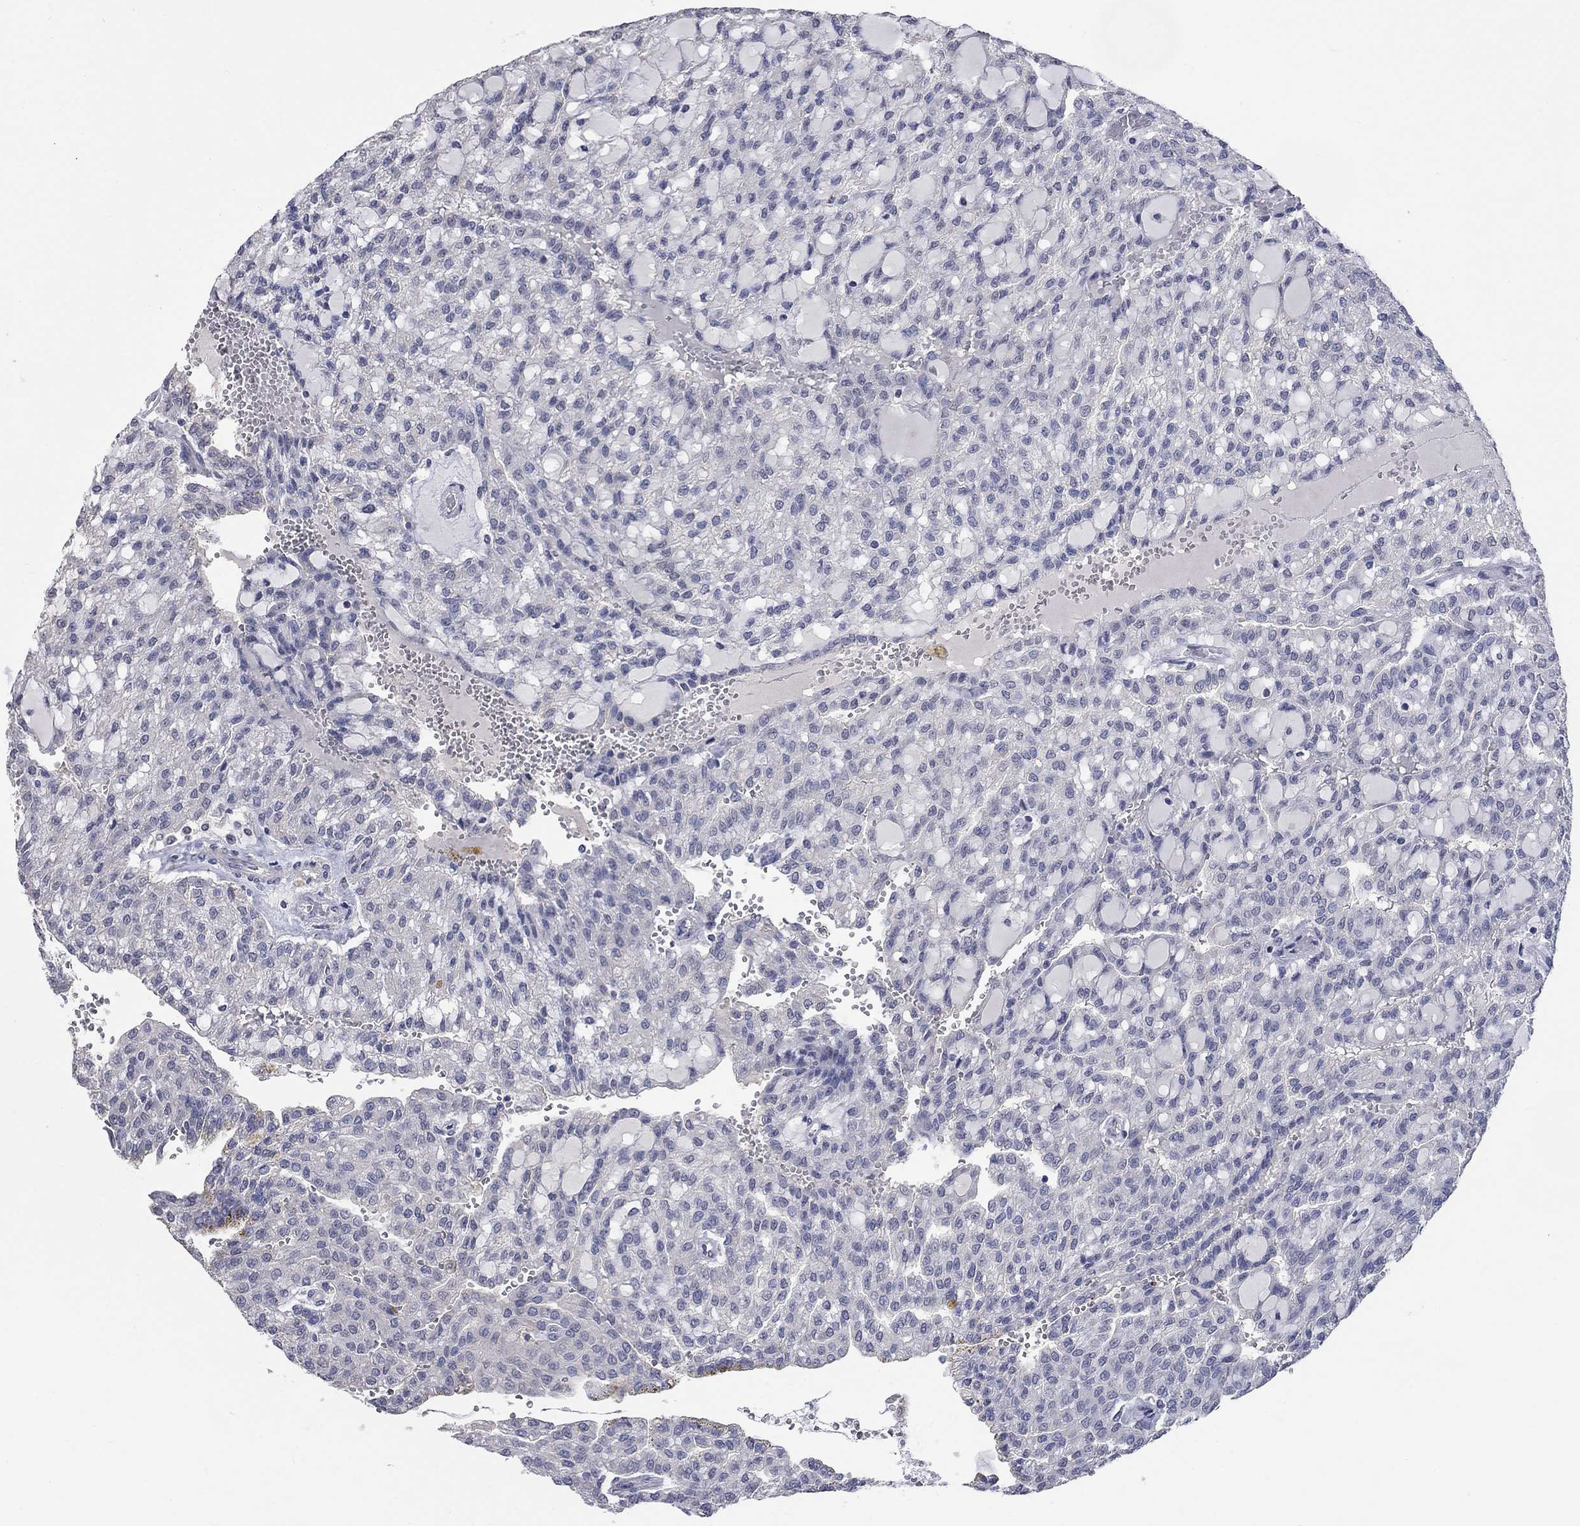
{"staining": {"intensity": "negative", "quantity": "none", "location": "none"}, "tissue": "renal cancer", "cell_type": "Tumor cells", "image_type": "cancer", "snomed": [{"axis": "morphology", "description": "Adenocarcinoma, NOS"}, {"axis": "topography", "description": "Kidney"}], "caption": "The IHC micrograph has no significant positivity in tumor cells of renal cancer (adenocarcinoma) tissue.", "gene": "ZBTB18", "patient": {"sex": "male", "age": 63}}